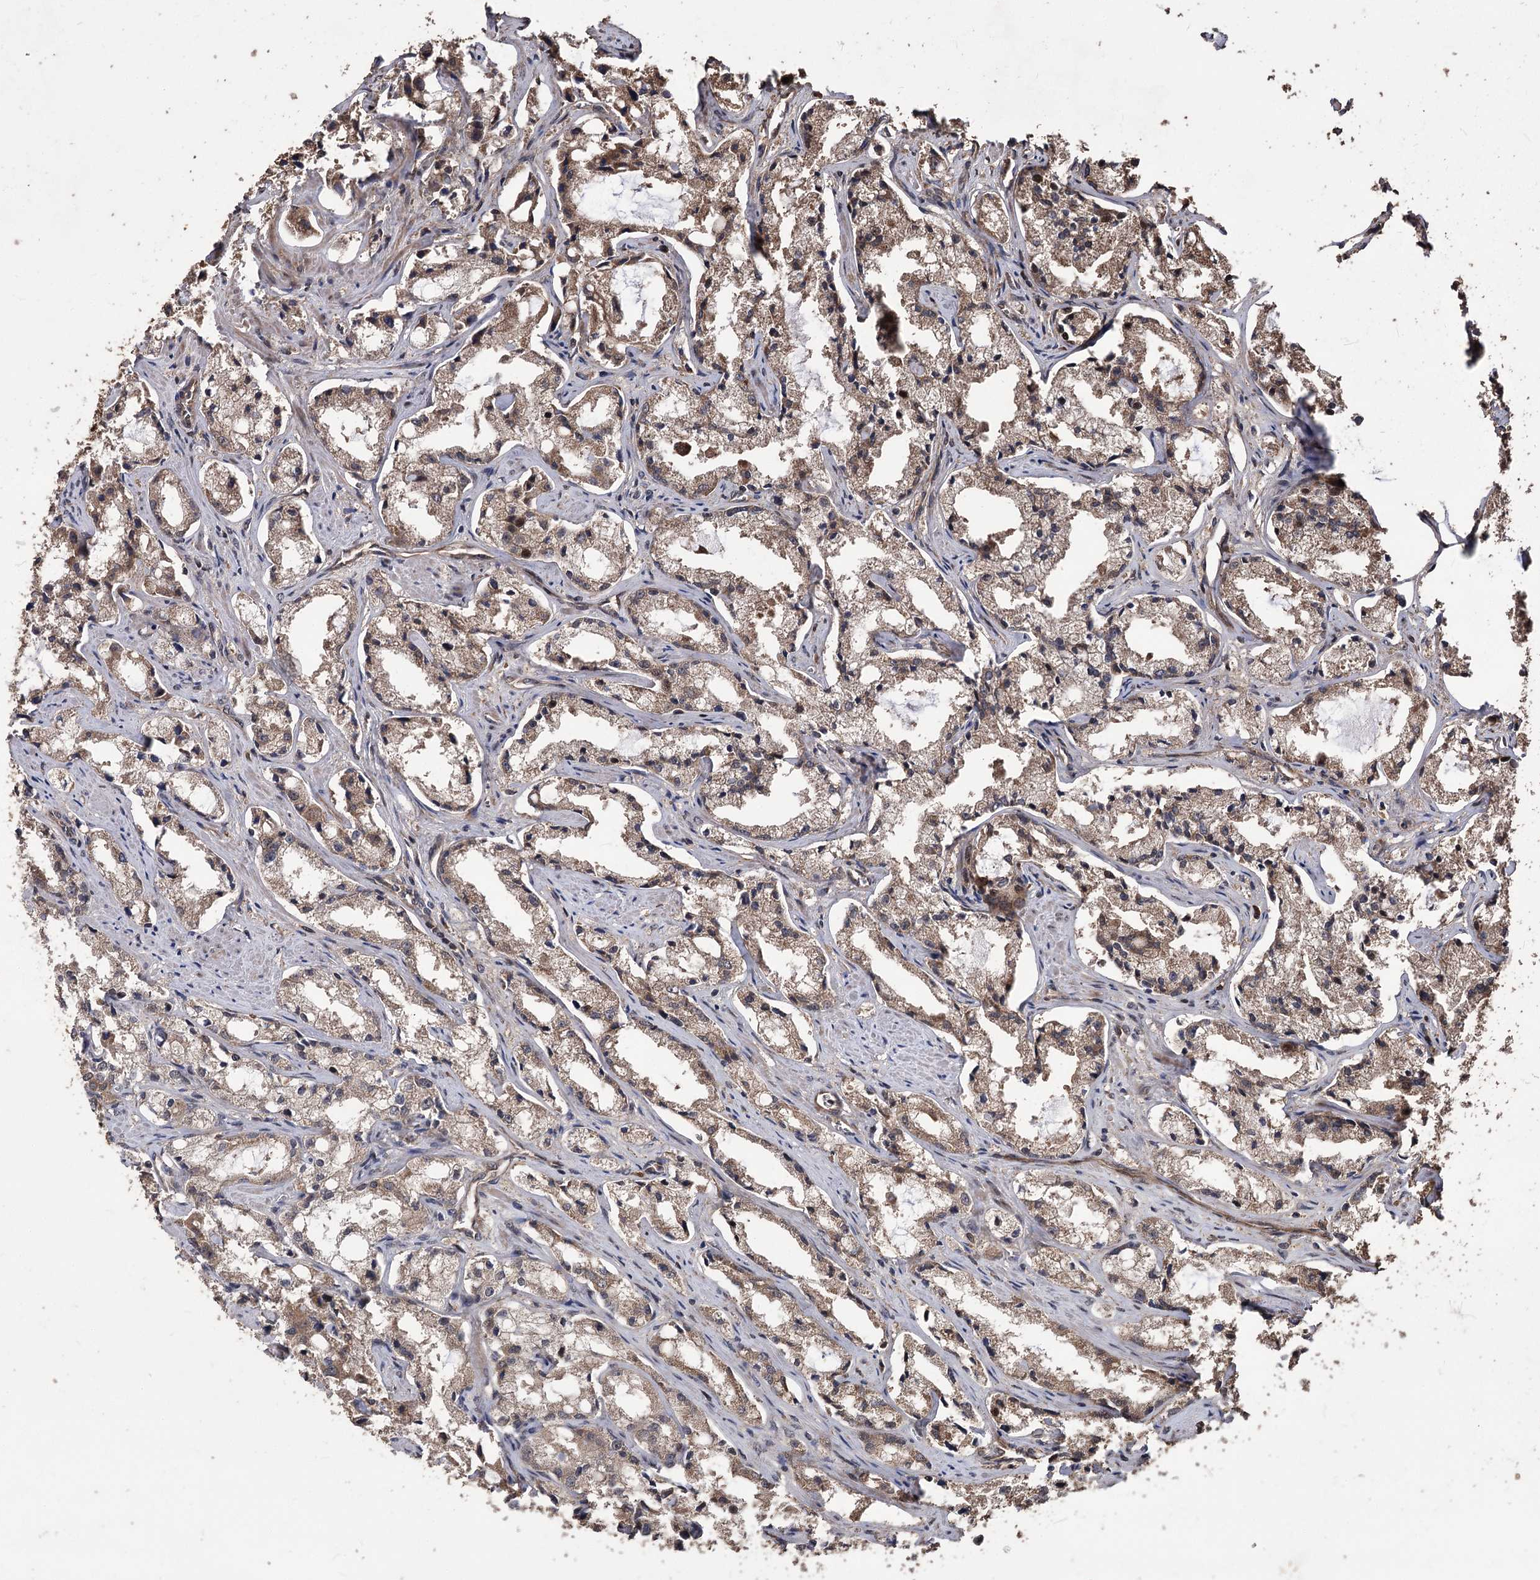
{"staining": {"intensity": "moderate", "quantity": "25%-75%", "location": "cytoplasmic/membranous"}, "tissue": "prostate cancer", "cell_type": "Tumor cells", "image_type": "cancer", "snomed": [{"axis": "morphology", "description": "Adenocarcinoma, High grade"}, {"axis": "topography", "description": "Prostate"}], "caption": "Prostate cancer tissue reveals moderate cytoplasmic/membranous staining in about 25%-75% of tumor cells The protein of interest is stained brown, and the nuclei are stained in blue (DAB (3,3'-diaminobenzidine) IHC with brightfield microscopy, high magnification).", "gene": "RASSF3", "patient": {"sex": "male", "age": 66}}